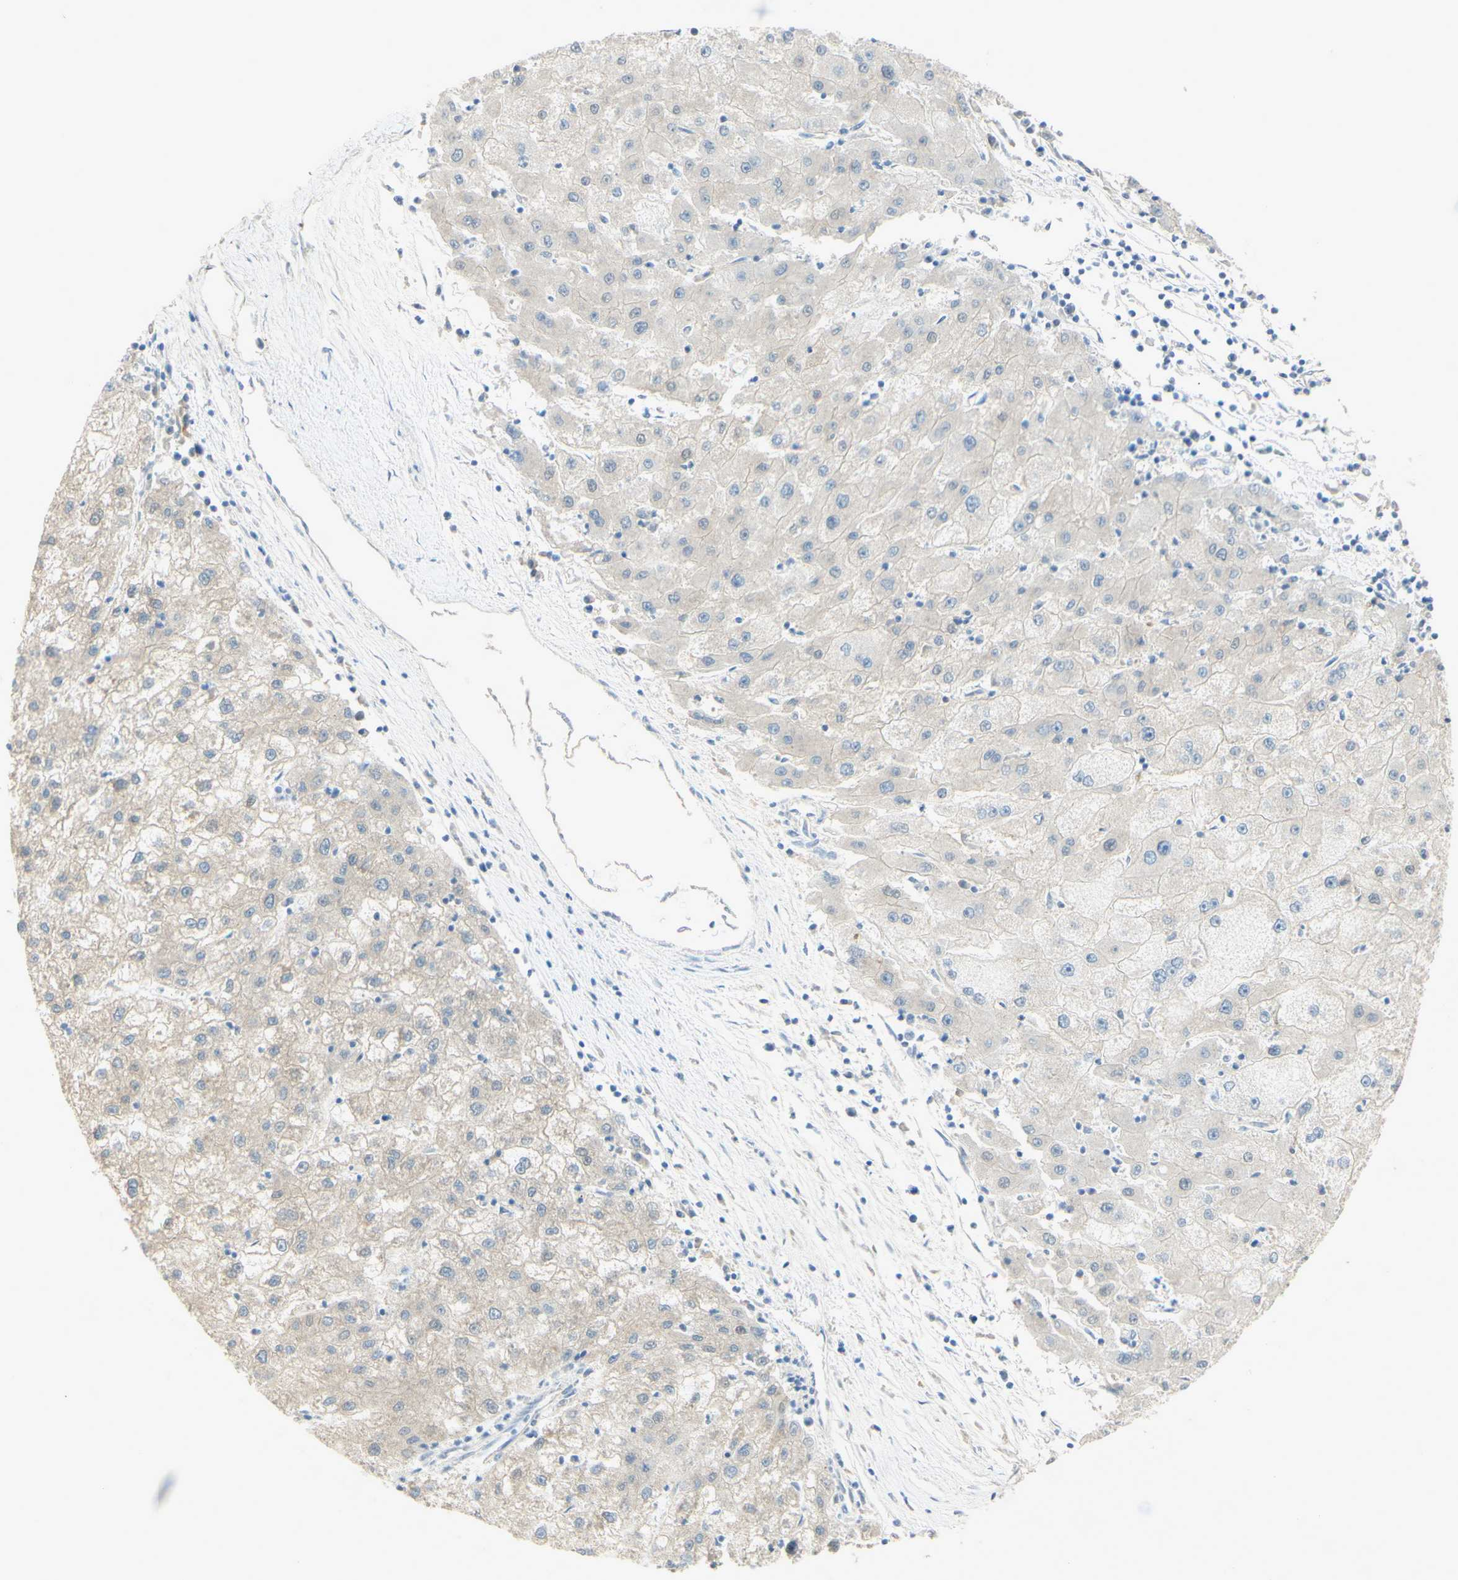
{"staining": {"intensity": "negative", "quantity": "none", "location": "none"}, "tissue": "liver cancer", "cell_type": "Tumor cells", "image_type": "cancer", "snomed": [{"axis": "morphology", "description": "Carcinoma, Hepatocellular, NOS"}, {"axis": "topography", "description": "Liver"}], "caption": "Immunohistochemistry photomicrograph of human liver hepatocellular carcinoma stained for a protein (brown), which displays no staining in tumor cells.", "gene": "ART3", "patient": {"sex": "male", "age": 72}}